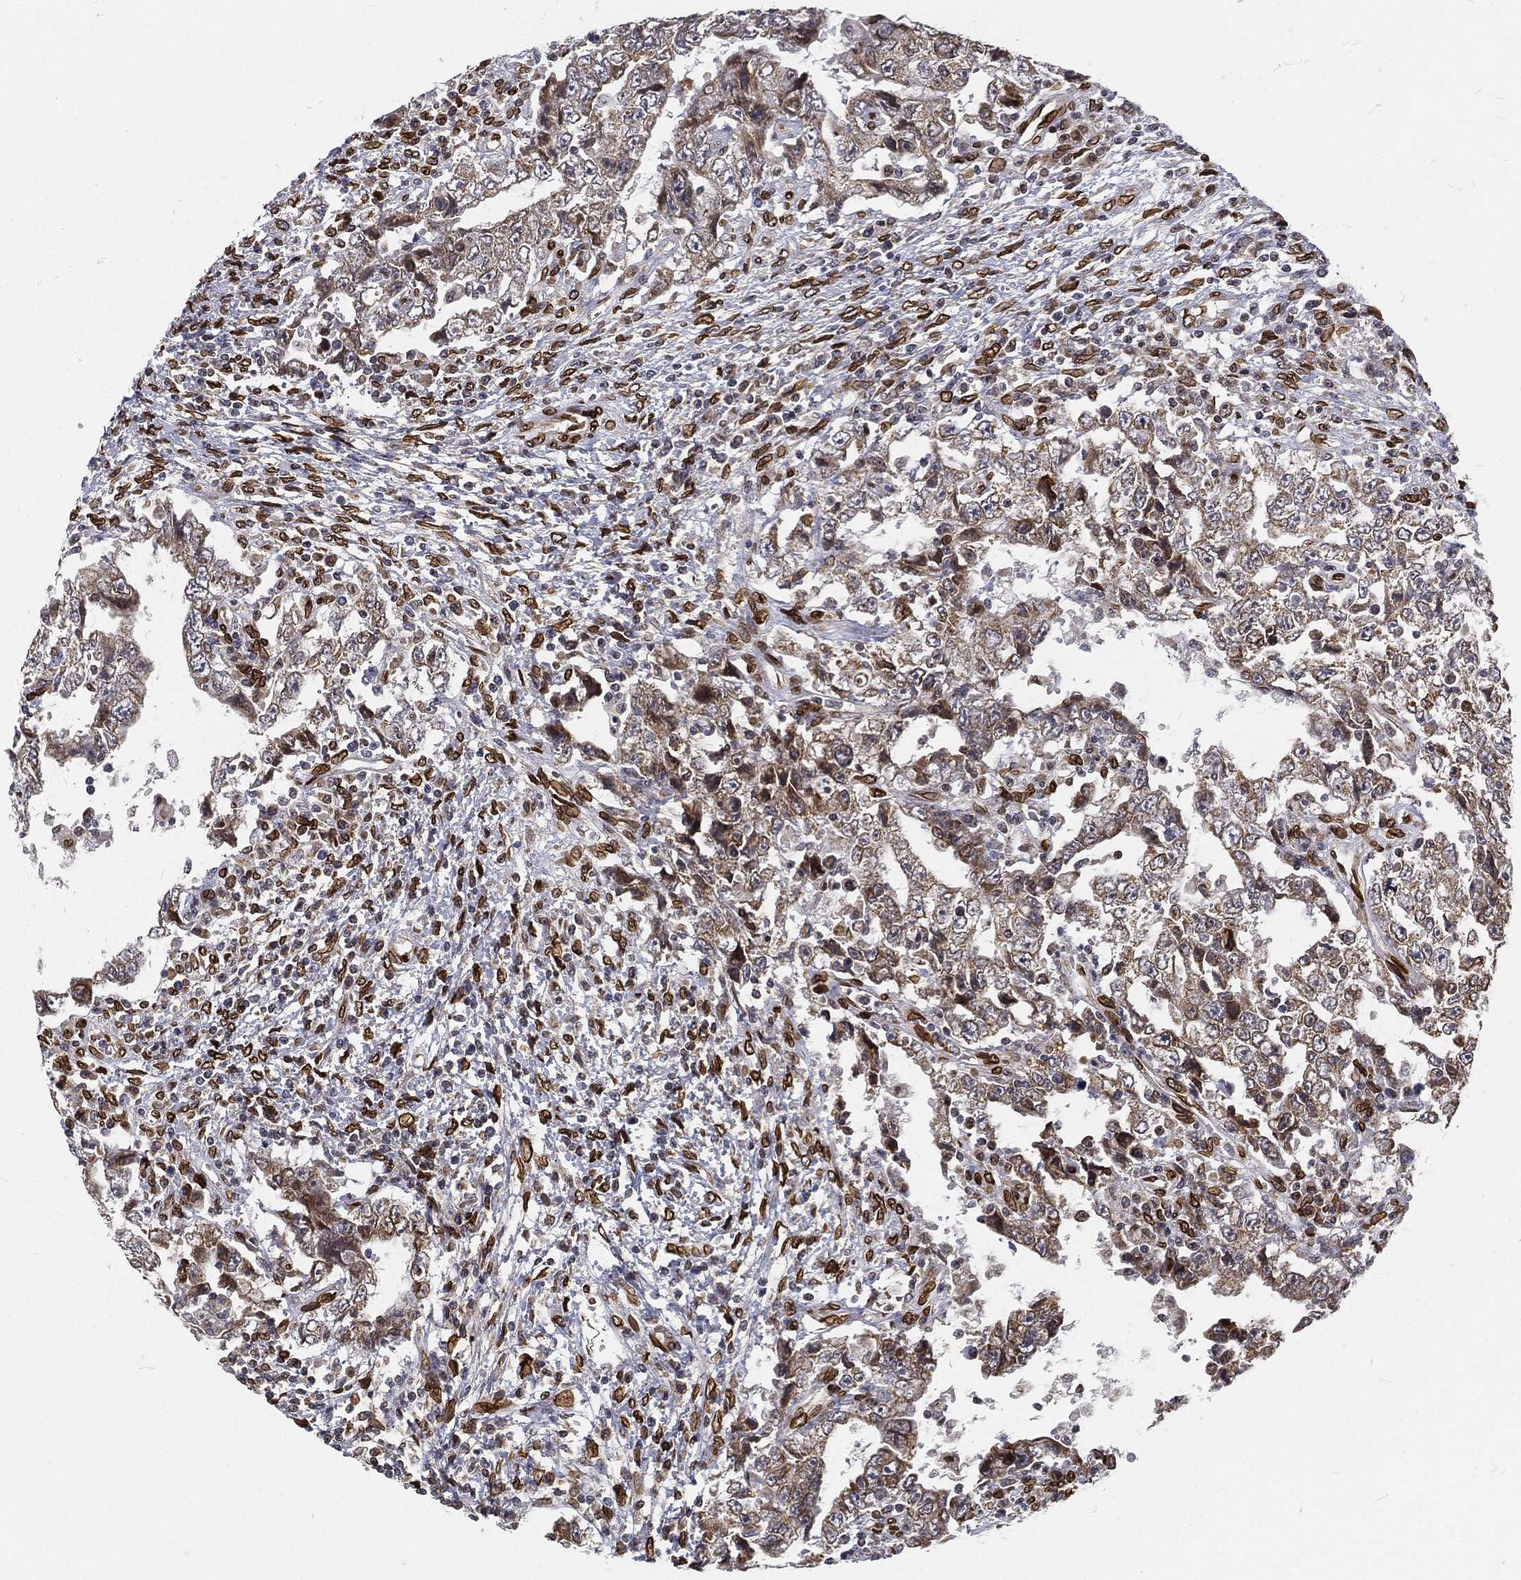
{"staining": {"intensity": "moderate", "quantity": "<25%", "location": "cytoplasmic/membranous,nuclear"}, "tissue": "testis cancer", "cell_type": "Tumor cells", "image_type": "cancer", "snomed": [{"axis": "morphology", "description": "Carcinoma, Embryonal, NOS"}, {"axis": "topography", "description": "Testis"}], "caption": "This photomicrograph exhibits embryonal carcinoma (testis) stained with immunohistochemistry (IHC) to label a protein in brown. The cytoplasmic/membranous and nuclear of tumor cells show moderate positivity for the protein. Nuclei are counter-stained blue.", "gene": "PALB2", "patient": {"sex": "male", "age": 26}}